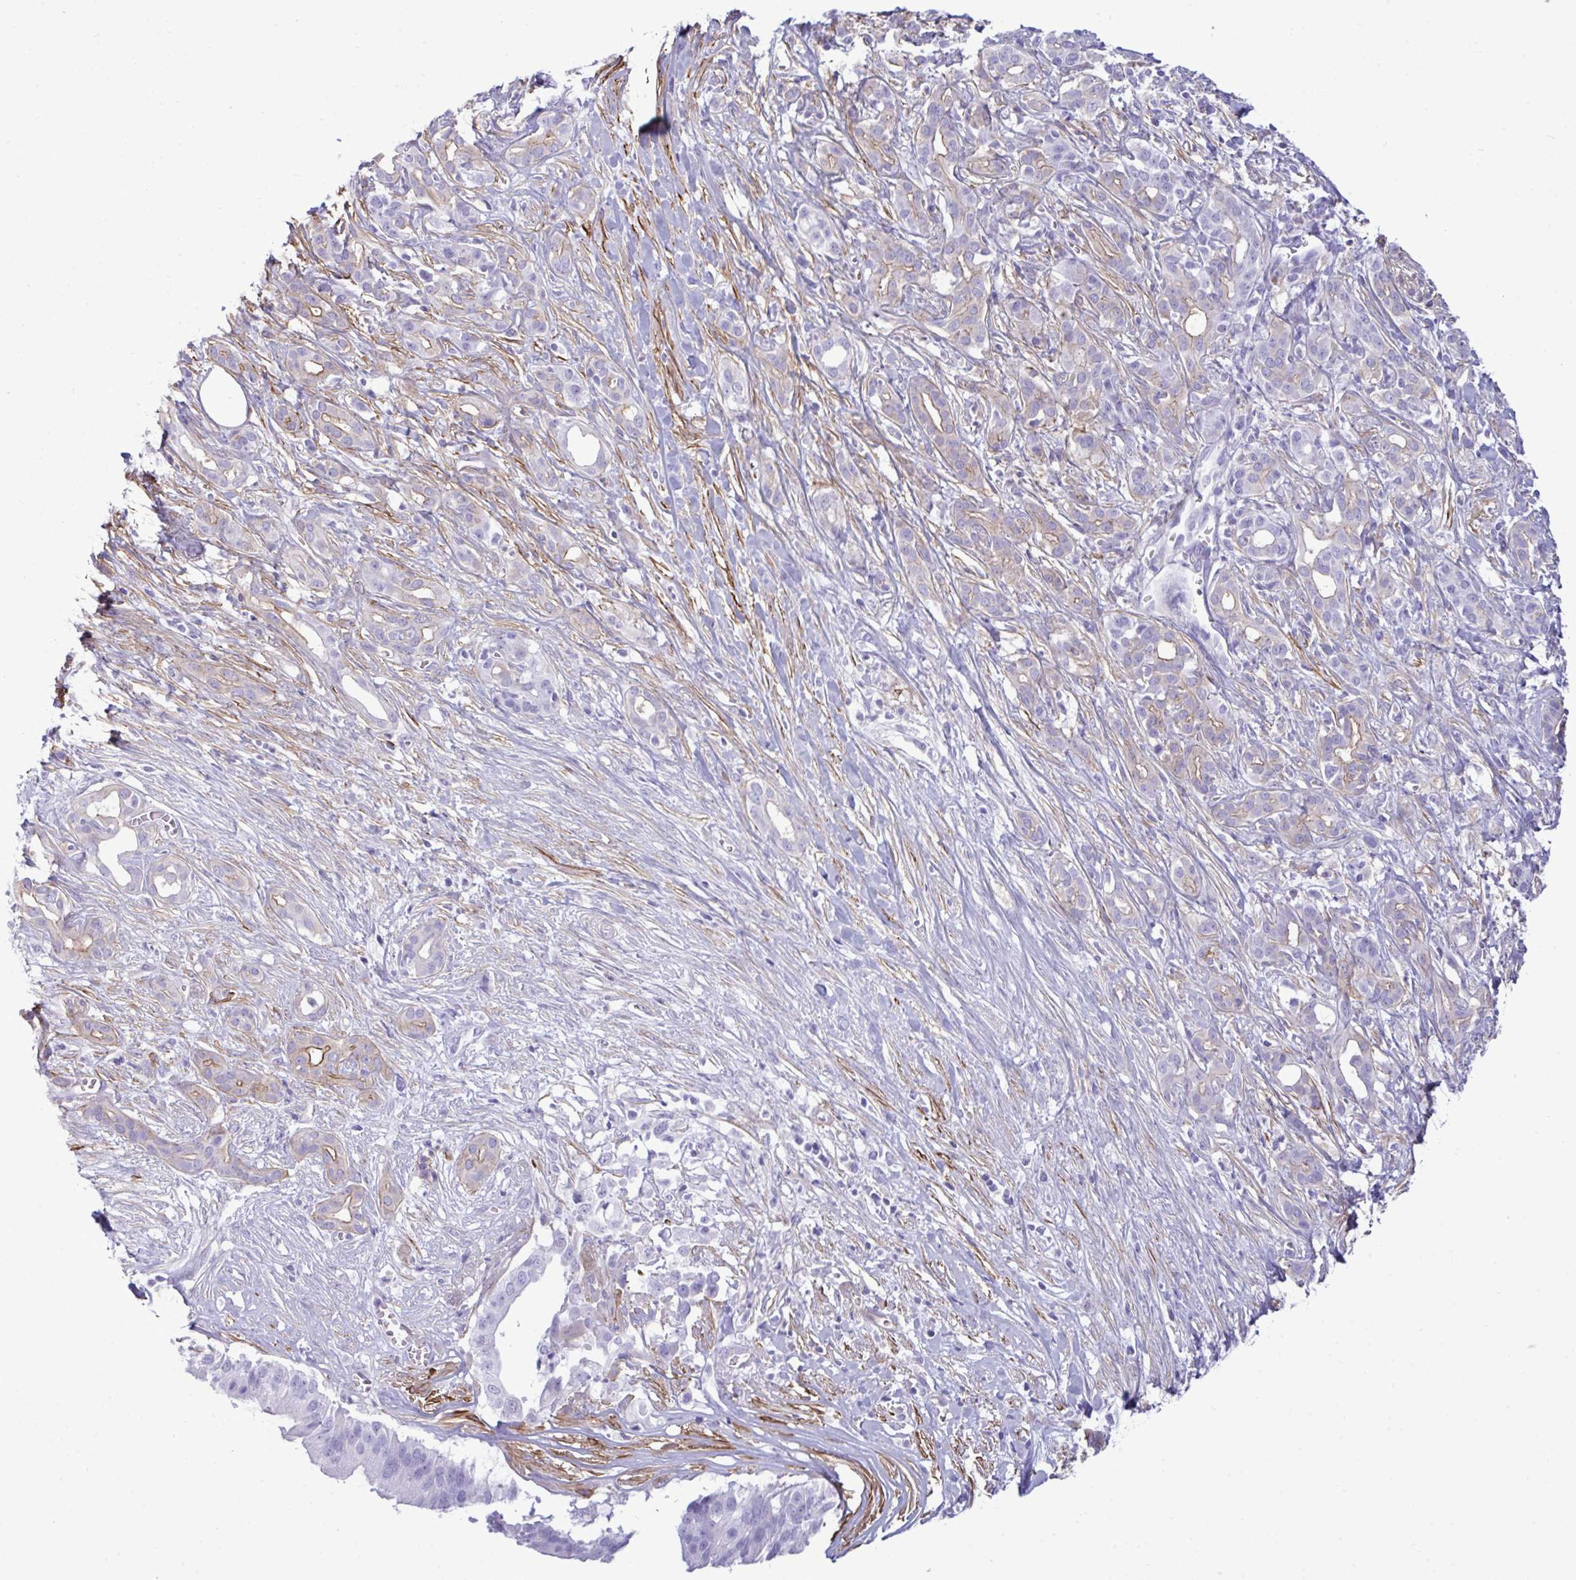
{"staining": {"intensity": "negative", "quantity": "none", "location": "none"}, "tissue": "pancreatic cancer", "cell_type": "Tumor cells", "image_type": "cancer", "snomed": [{"axis": "morphology", "description": "Adenocarcinoma, NOS"}, {"axis": "topography", "description": "Pancreas"}], "caption": "The image shows no significant positivity in tumor cells of pancreatic cancer (adenocarcinoma).", "gene": "MYH10", "patient": {"sex": "male", "age": 61}}